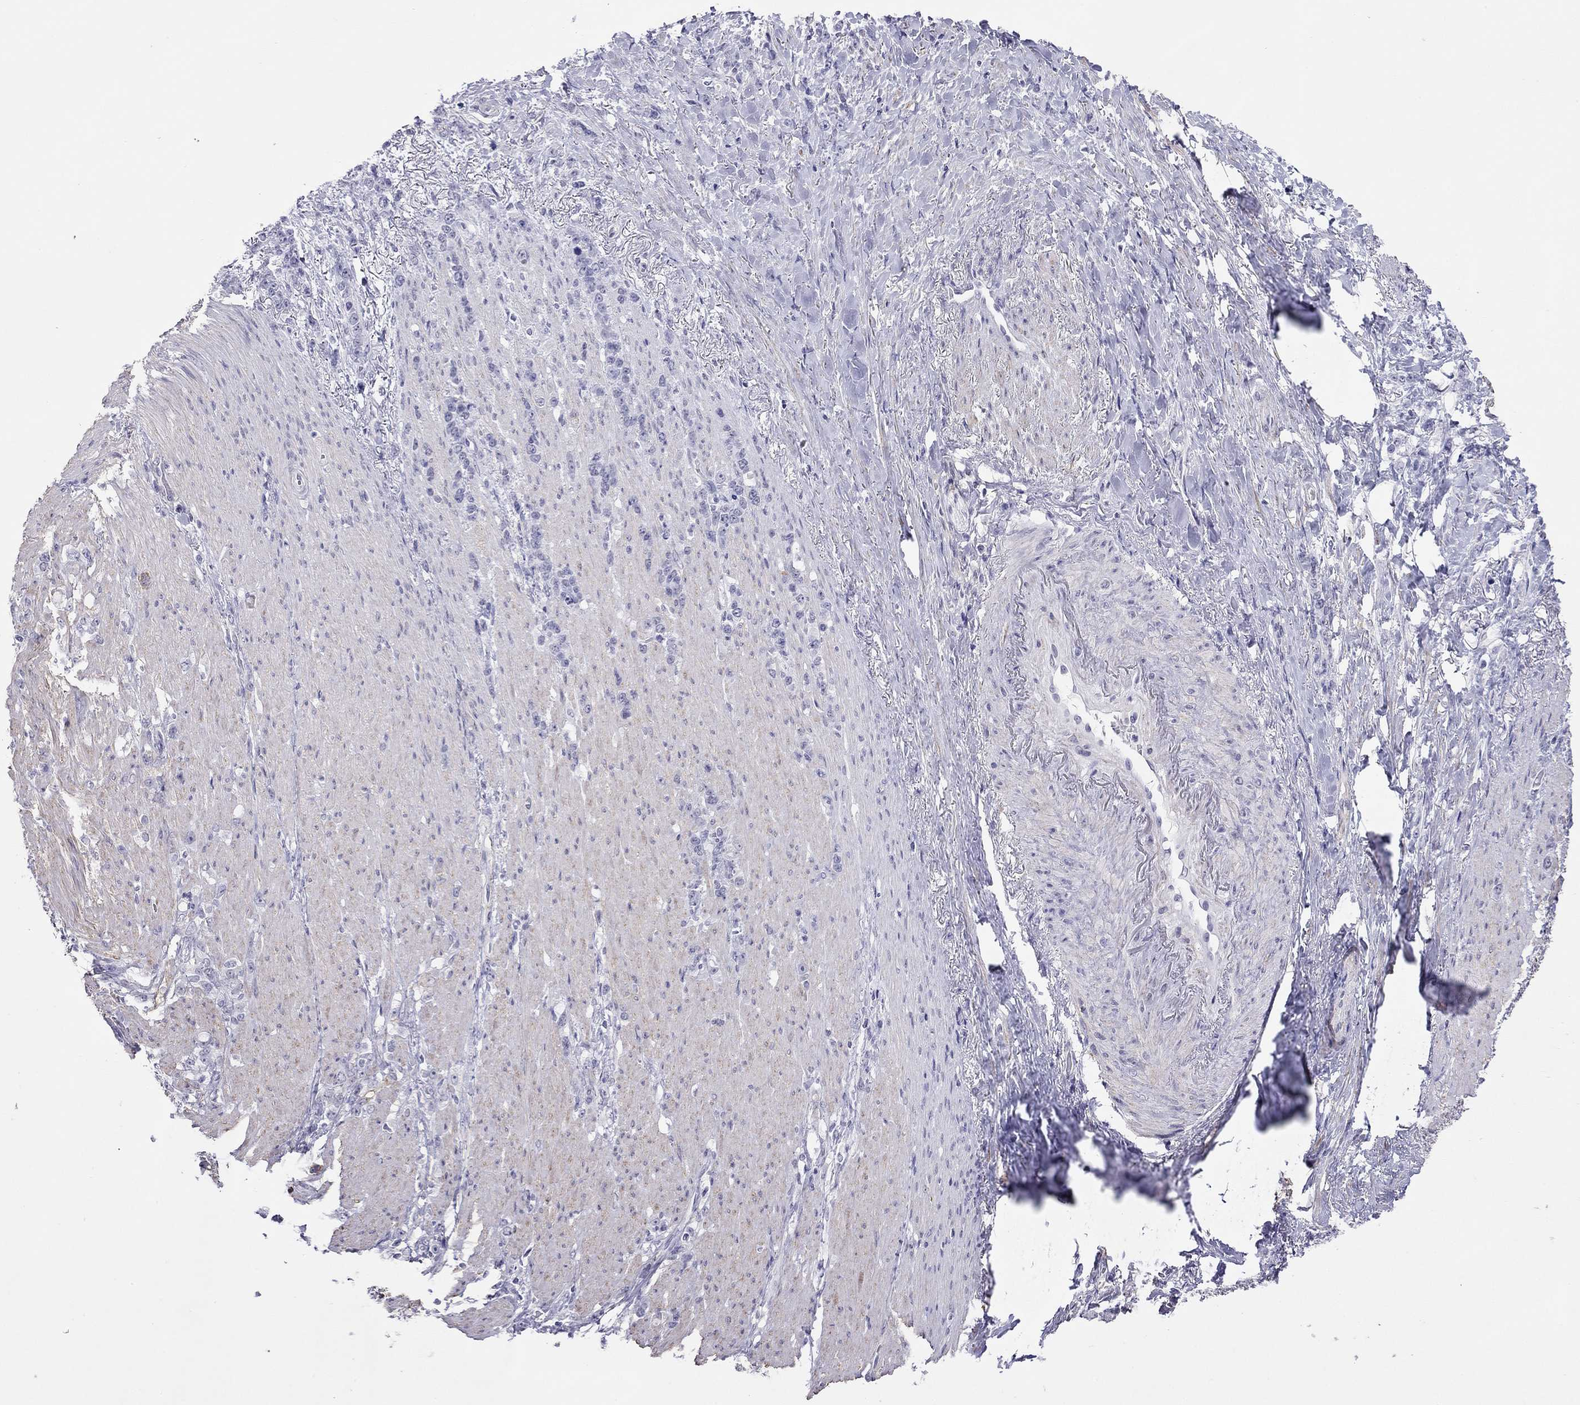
{"staining": {"intensity": "negative", "quantity": "none", "location": "none"}, "tissue": "stomach cancer", "cell_type": "Tumor cells", "image_type": "cancer", "snomed": [{"axis": "morphology", "description": "Adenocarcinoma, NOS"}, {"axis": "topography", "description": "Stomach, lower"}], "caption": "Adenocarcinoma (stomach) stained for a protein using immunohistochemistry (IHC) shows no staining tumor cells.", "gene": "MYMX", "patient": {"sex": "male", "age": 88}}